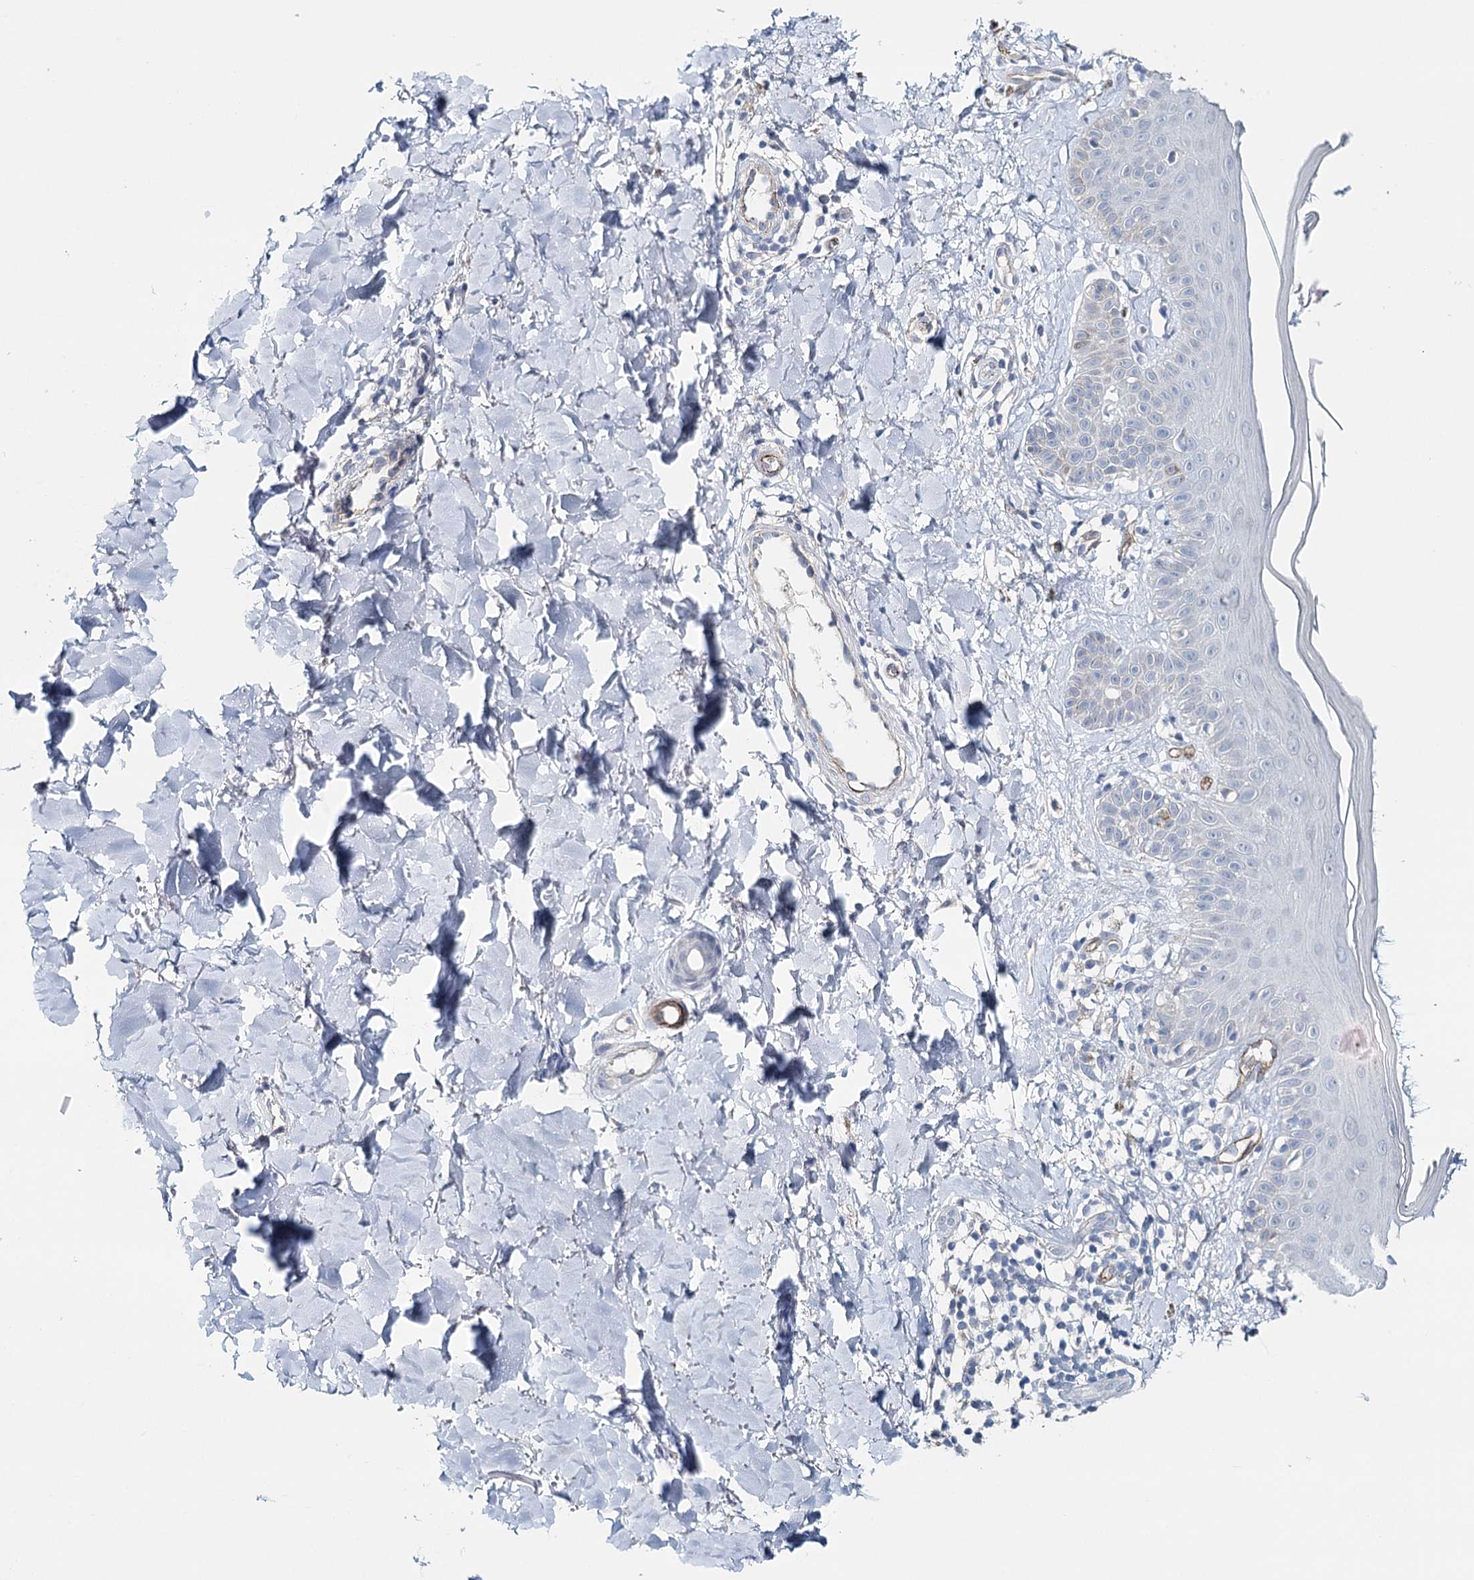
{"staining": {"intensity": "negative", "quantity": "none", "location": "none"}, "tissue": "skin", "cell_type": "Fibroblasts", "image_type": "normal", "snomed": [{"axis": "morphology", "description": "Normal tissue, NOS"}, {"axis": "topography", "description": "Skin"}], "caption": "Immunohistochemical staining of benign human skin shows no significant expression in fibroblasts.", "gene": "SYNPO", "patient": {"sex": "male", "age": 52}}